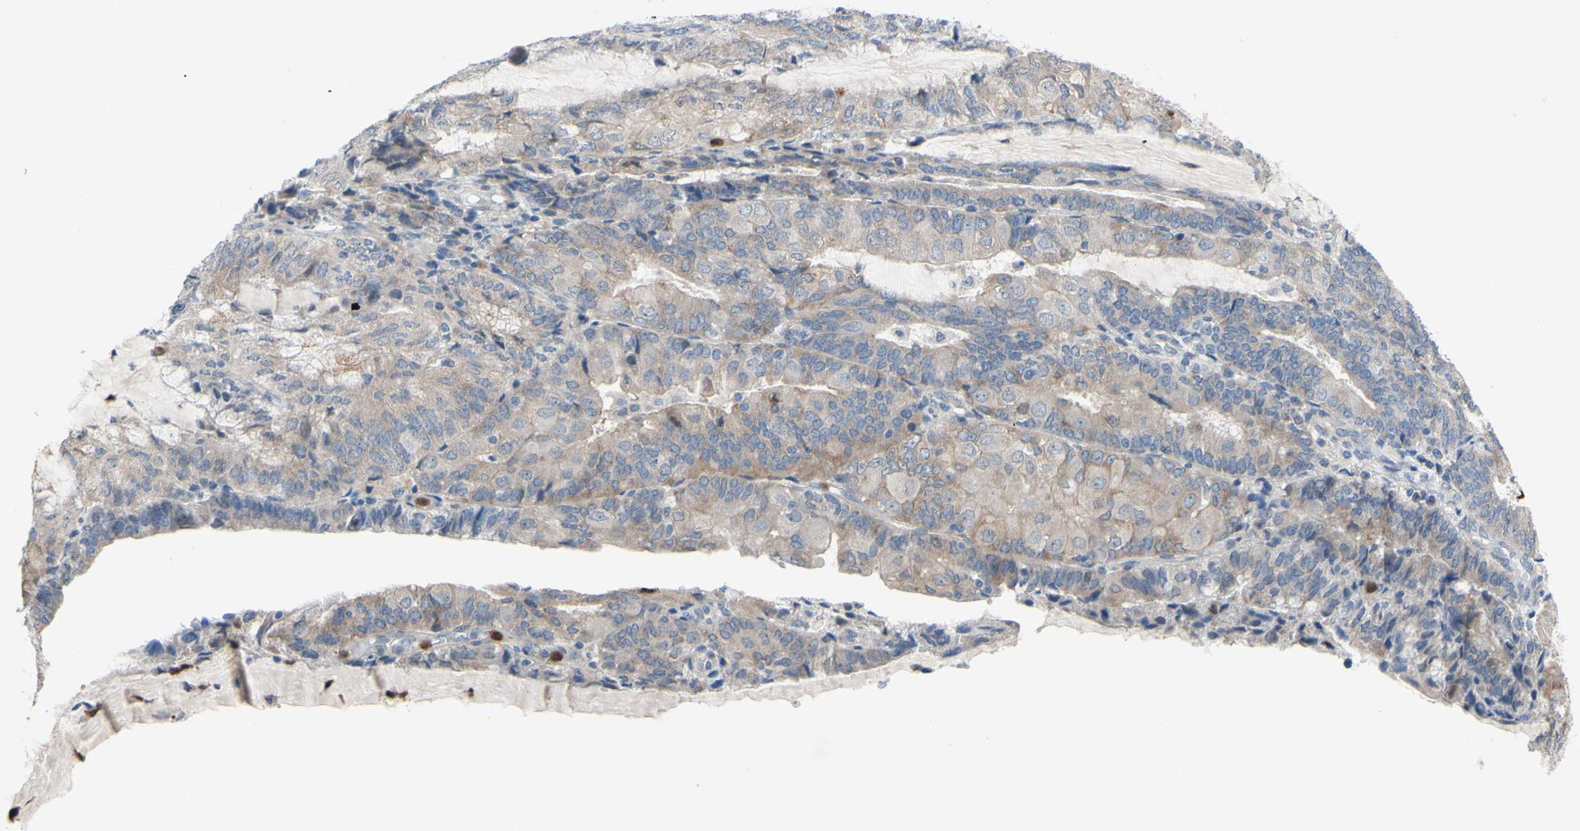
{"staining": {"intensity": "moderate", "quantity": ">75%", "location": "cytoplasmic/membranous"}, "tissue": "endometrial cancer", "cell_type": "Tumor cells", "image_type": "cancer", "snomed": [{"axis": "morphology", "description": "Adenocarcinoma, NOS"}, {"axis": "topography", "description": "Endometrium"}], "caption": "Tumor cells demonstrate moderate cytoplasmic/membranous positivity in about >75% of cells in adenocarcinoma (endometrial). (brown staining indicates protein expression, while blue staining denotes nuclei).", "gene": "GRAMD2B", "patient": {"sex": "female", "age": 81}}